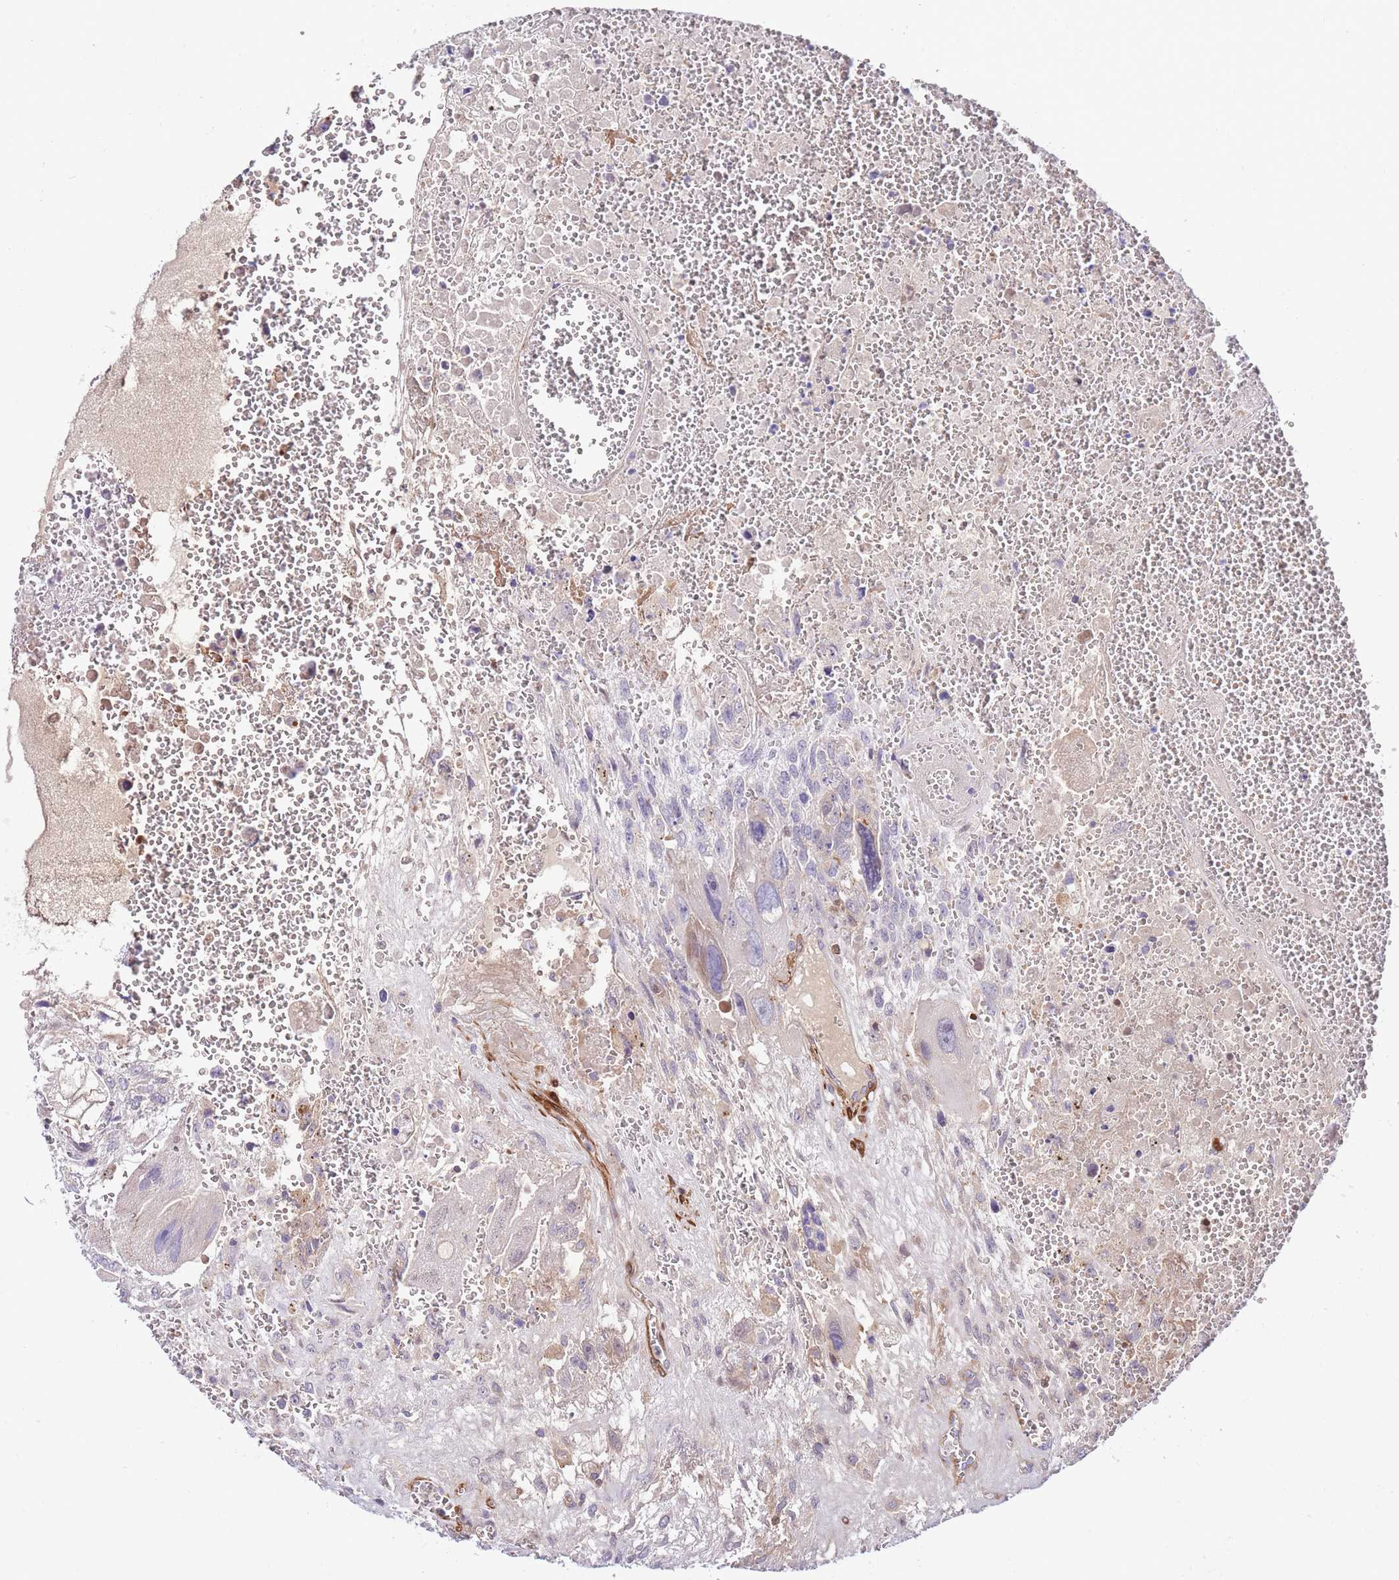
{"staining": {"intensity": "weak", "quantity": "<25%", "location": "cytoplasmic/membranous"}, "tissue": "testis cancer", "cell_type": "Tumor cells", "image_type": "cancer", "snomed": [{"axis": "morphology", "description": "Carcinoma, Embryonal, NOS"}, {"axis": "topography", "description": "Testis"}], "caption": "DAB (3,3'-diaminobenzidine) immunohistochemical staining of embryonal carcinoma (testis) reveals no significant staining in tumor cells.", "gene": "FBN3", "patient": {"sex": "male", "age": 28}}